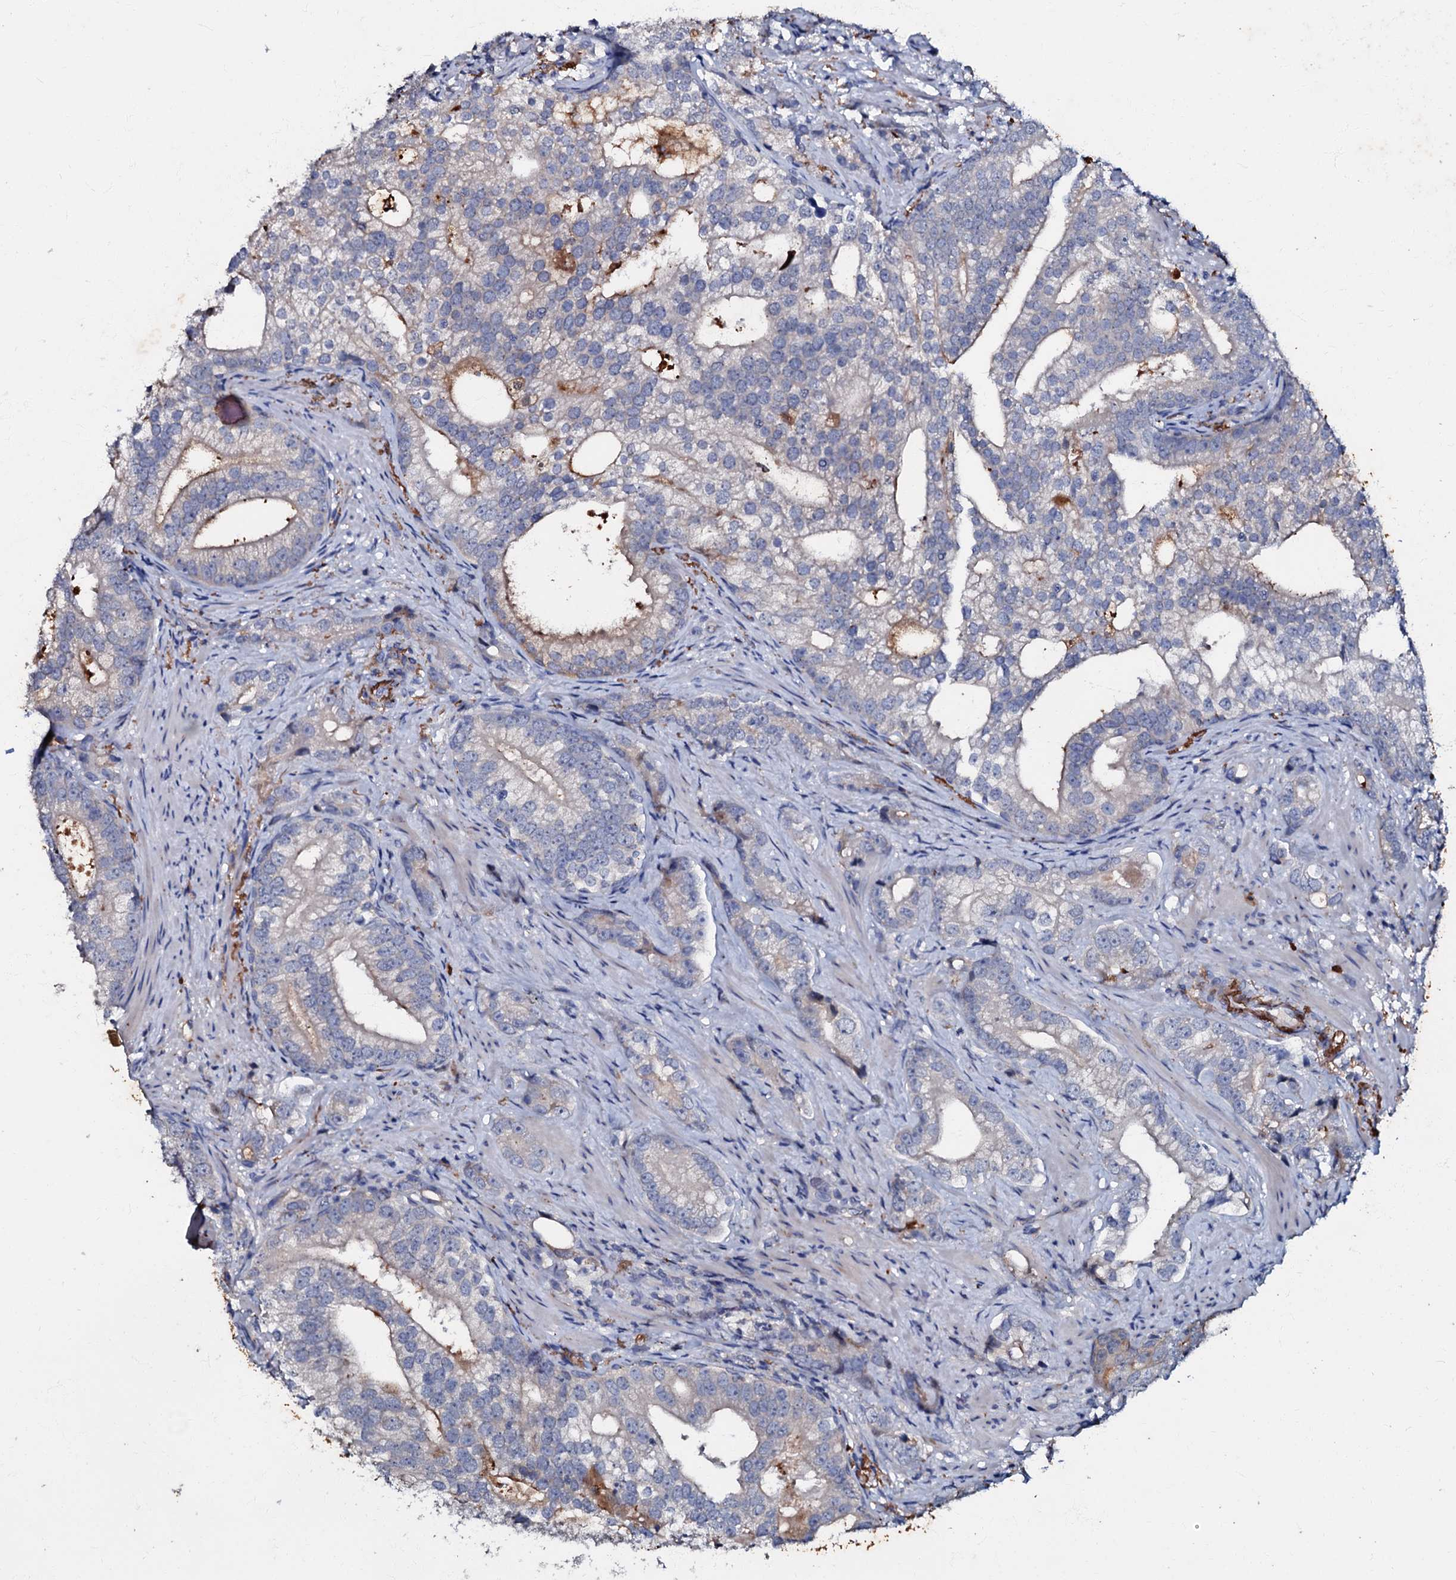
{"staining": {"intensity": "negative", "quantity": "none", "location": "none"}, "tissue": "prostate cancer", "cell_type": "Tumor cells", "image_type": "cancer", "snomed": [{"axis": "morphology", "description": "Adenocarcinoma, High grade"}, {"axis": "topography", "description": "Prostate"}], "caption": "The immunohistochemistry histopathology image has no significant staining in tumor cells of prostate cancer tissue.", "gene": "MANSC4", "patient": {"sex": "male", "age": 75}}